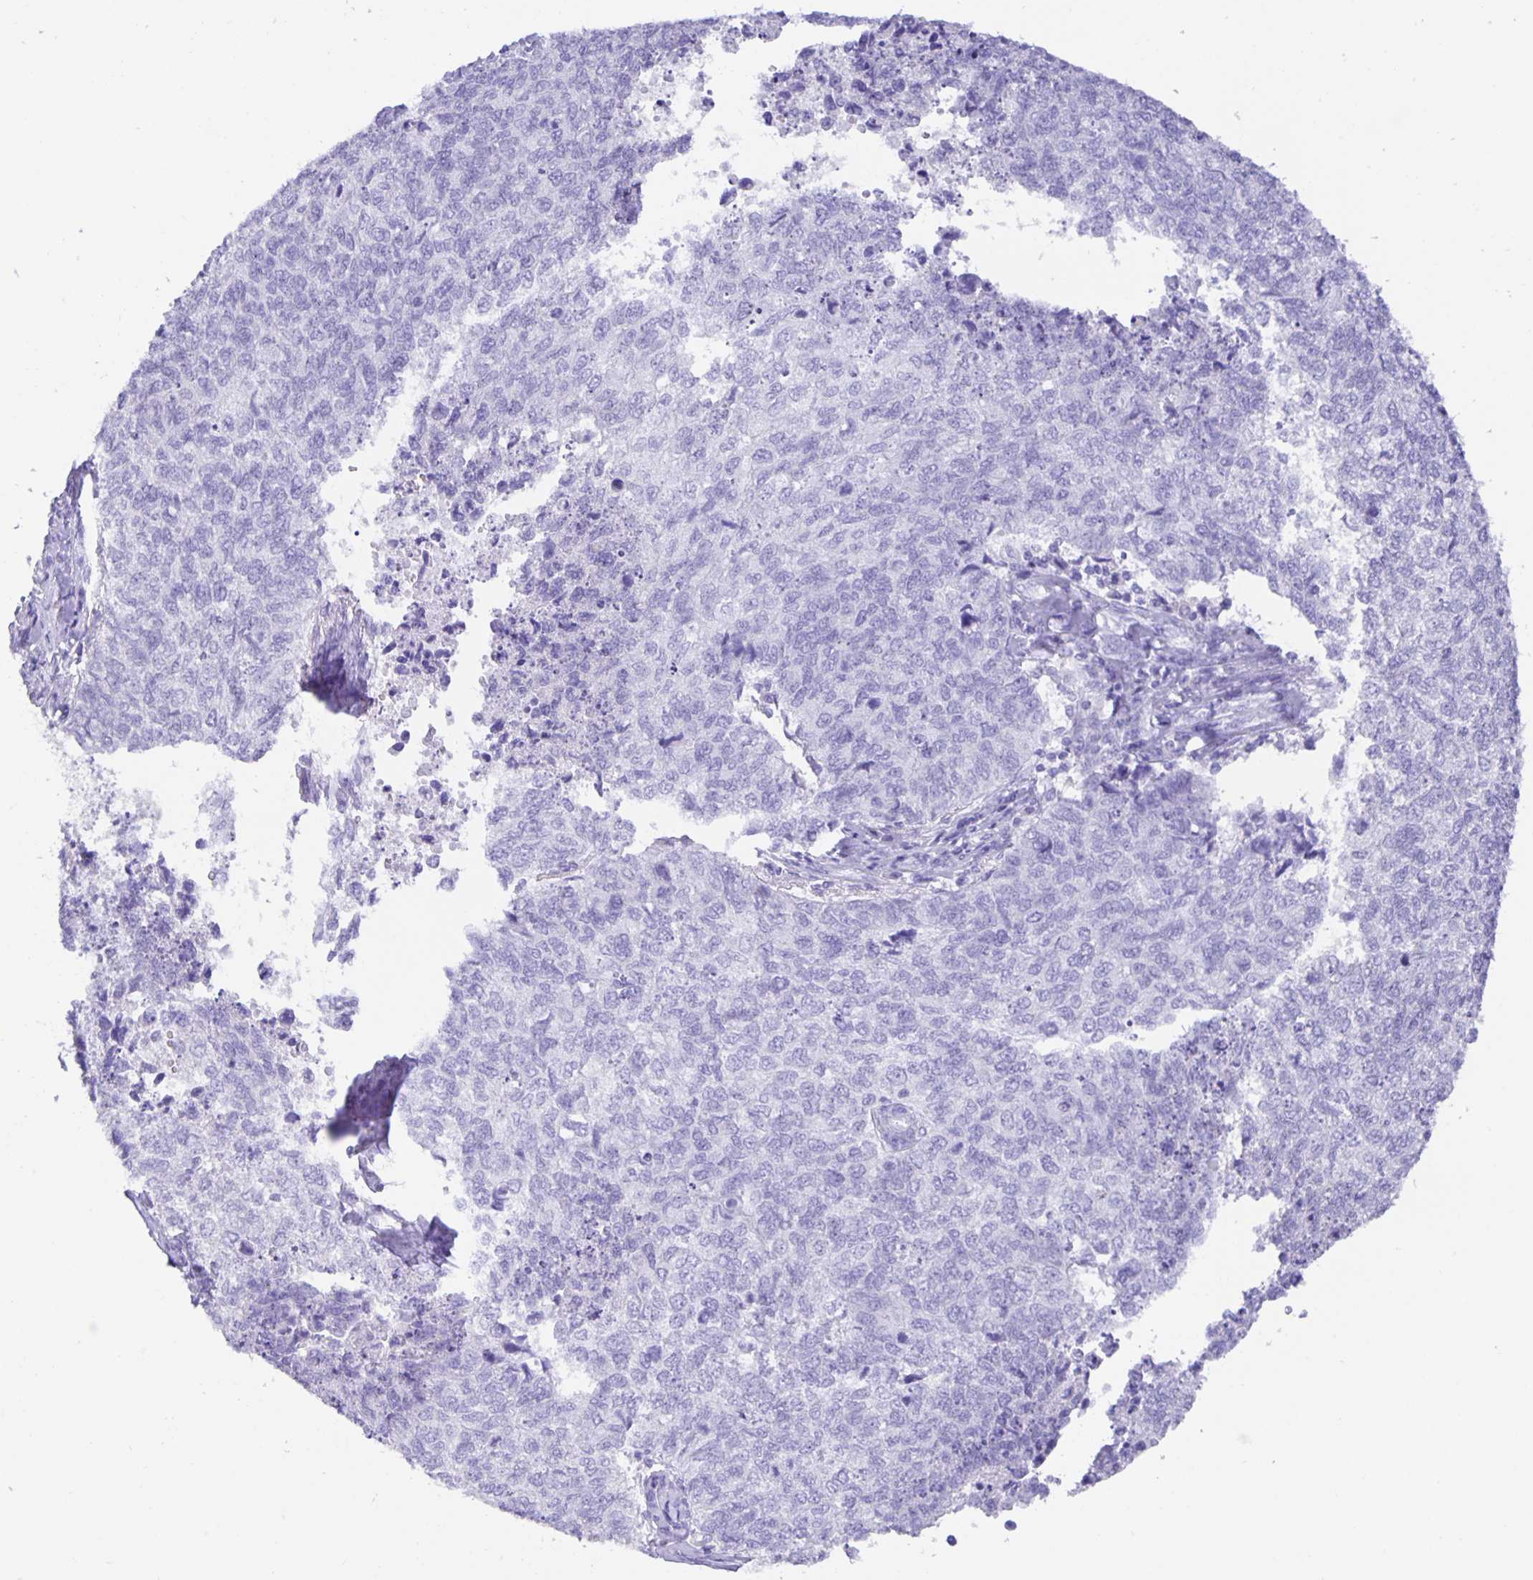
{"staining": {"intensity": "negative", "quantity": "none", "location": "none"}, "tissue": "cervical cancer", "cell_type": "Tumor cells", "image_type": "cancer", "snomed": [{"axis": "morphology", "description": "Adenocarcinoma, NOS"}, {"axis": "topography", "description": "Cervix"}], "caption": "DAB immunohistochemical staining of human cervical adenocarcinoma demonstrates no significant positivity in tumor cells.", "gene": "GUCA2A", "patient": {"sex": "female", "age": 63}}